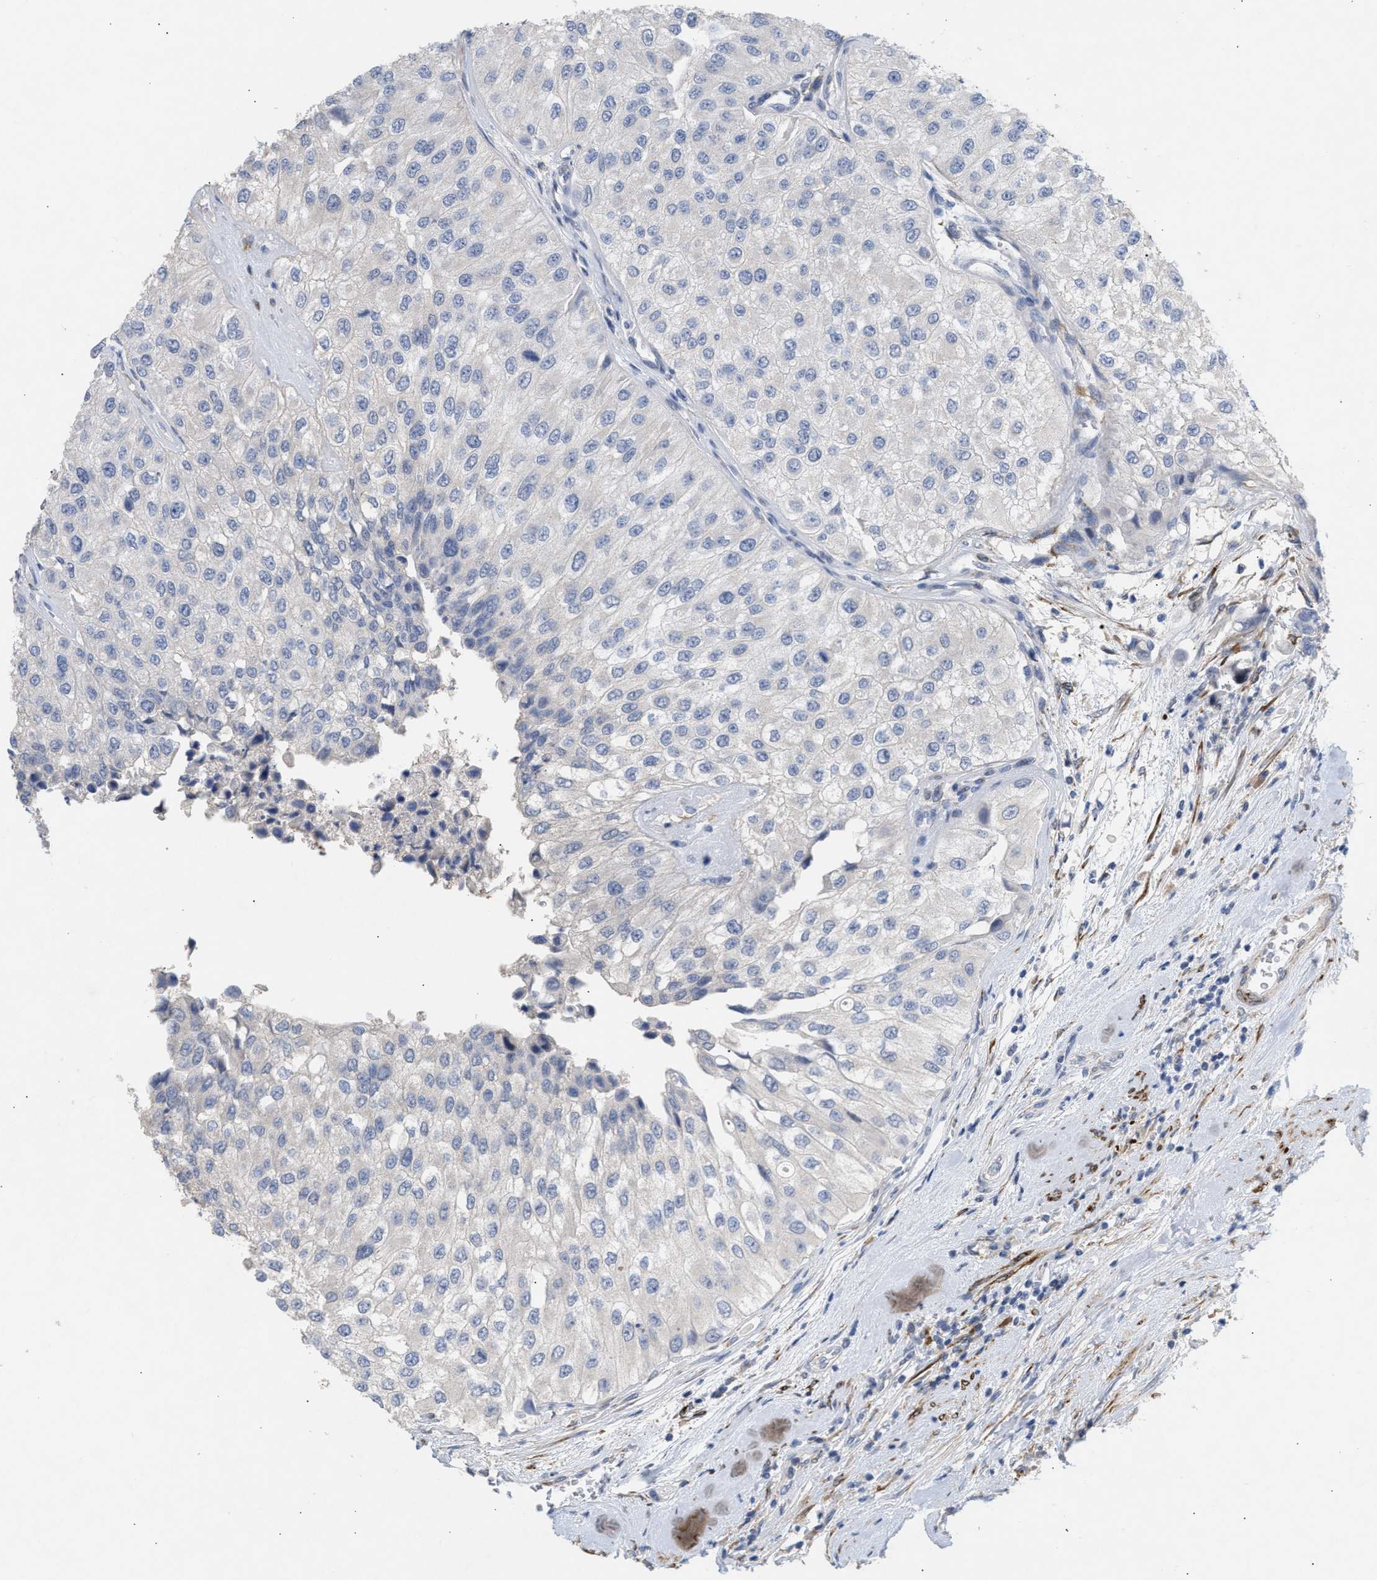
{"staining": {"intensity": "negative", "quantity": "none", "location": "none"}, "tissue": "urothelial cancer", "cell_type": "Tumor cells", "image_type": "cancer", "snomed": [{"axis": "morphology", "description": "Urothelial carcinoma, High grade"}, {"axis": "topography", "description": "Kidney"}, {"axis": "topography", "description": "Urinary bladder"}], "caption": "High-grade urothelial carcinoma stained for a protein using immunohistochemistry (IHC) reveals no staining tumor cells.", "gene": "SELENOM", "patient": {"sex": "male", "age": 77}}